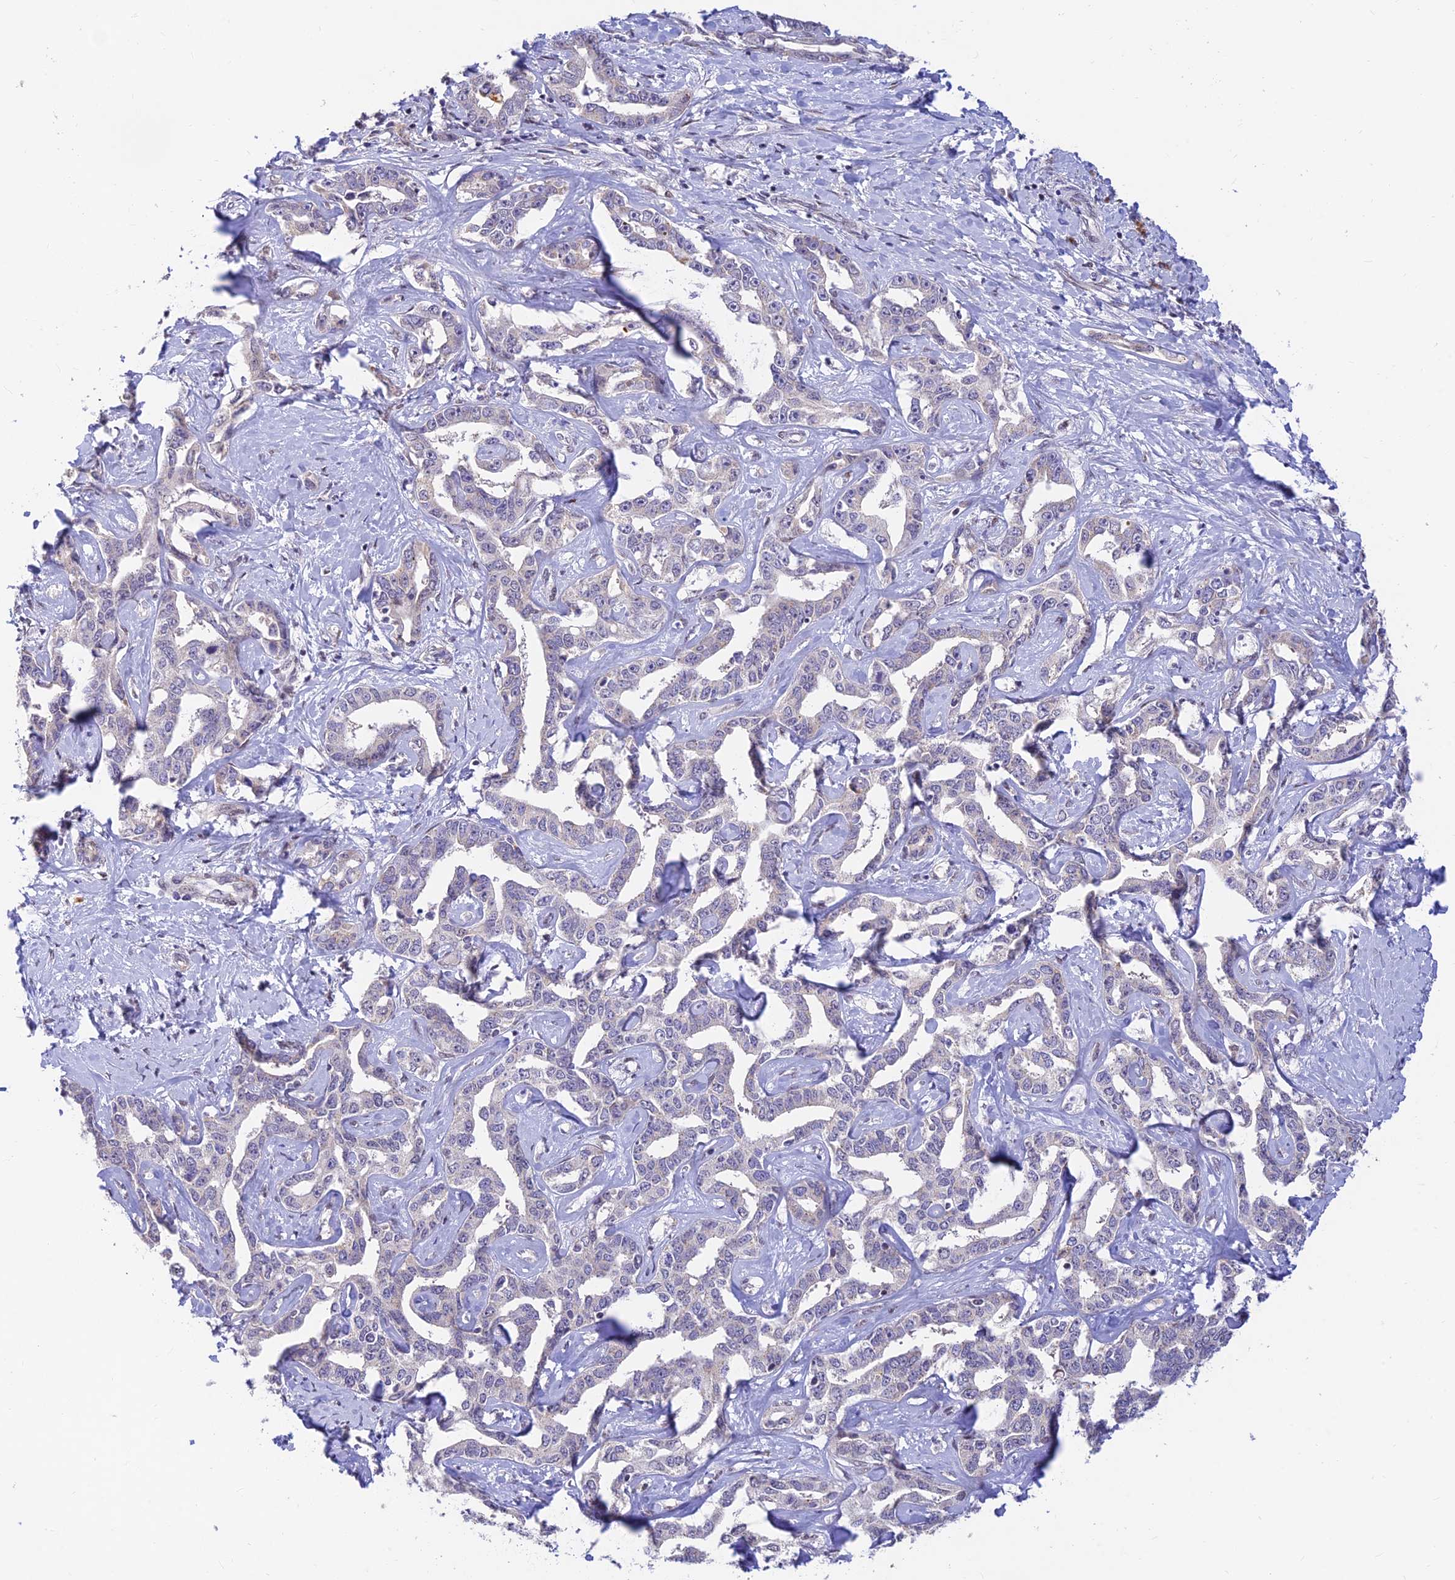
{"staining": {"intensity": "negative", "quantity": "none", "location": "none"}, "tissue": "liver cancer", "cell_type": "Tumor cells", "image_type": "cancer", "snomed": [{"axis": "morphology", "description": "Cholangiocarcinoma"}, {"axis": "topography", "description": "Liver"}], "caption": "Tumor cells are negative for brown protein staining in cholangiocarcinoma (liver).", "gene": "INKA1", "patient": {"sex": "male", "age": 59}}